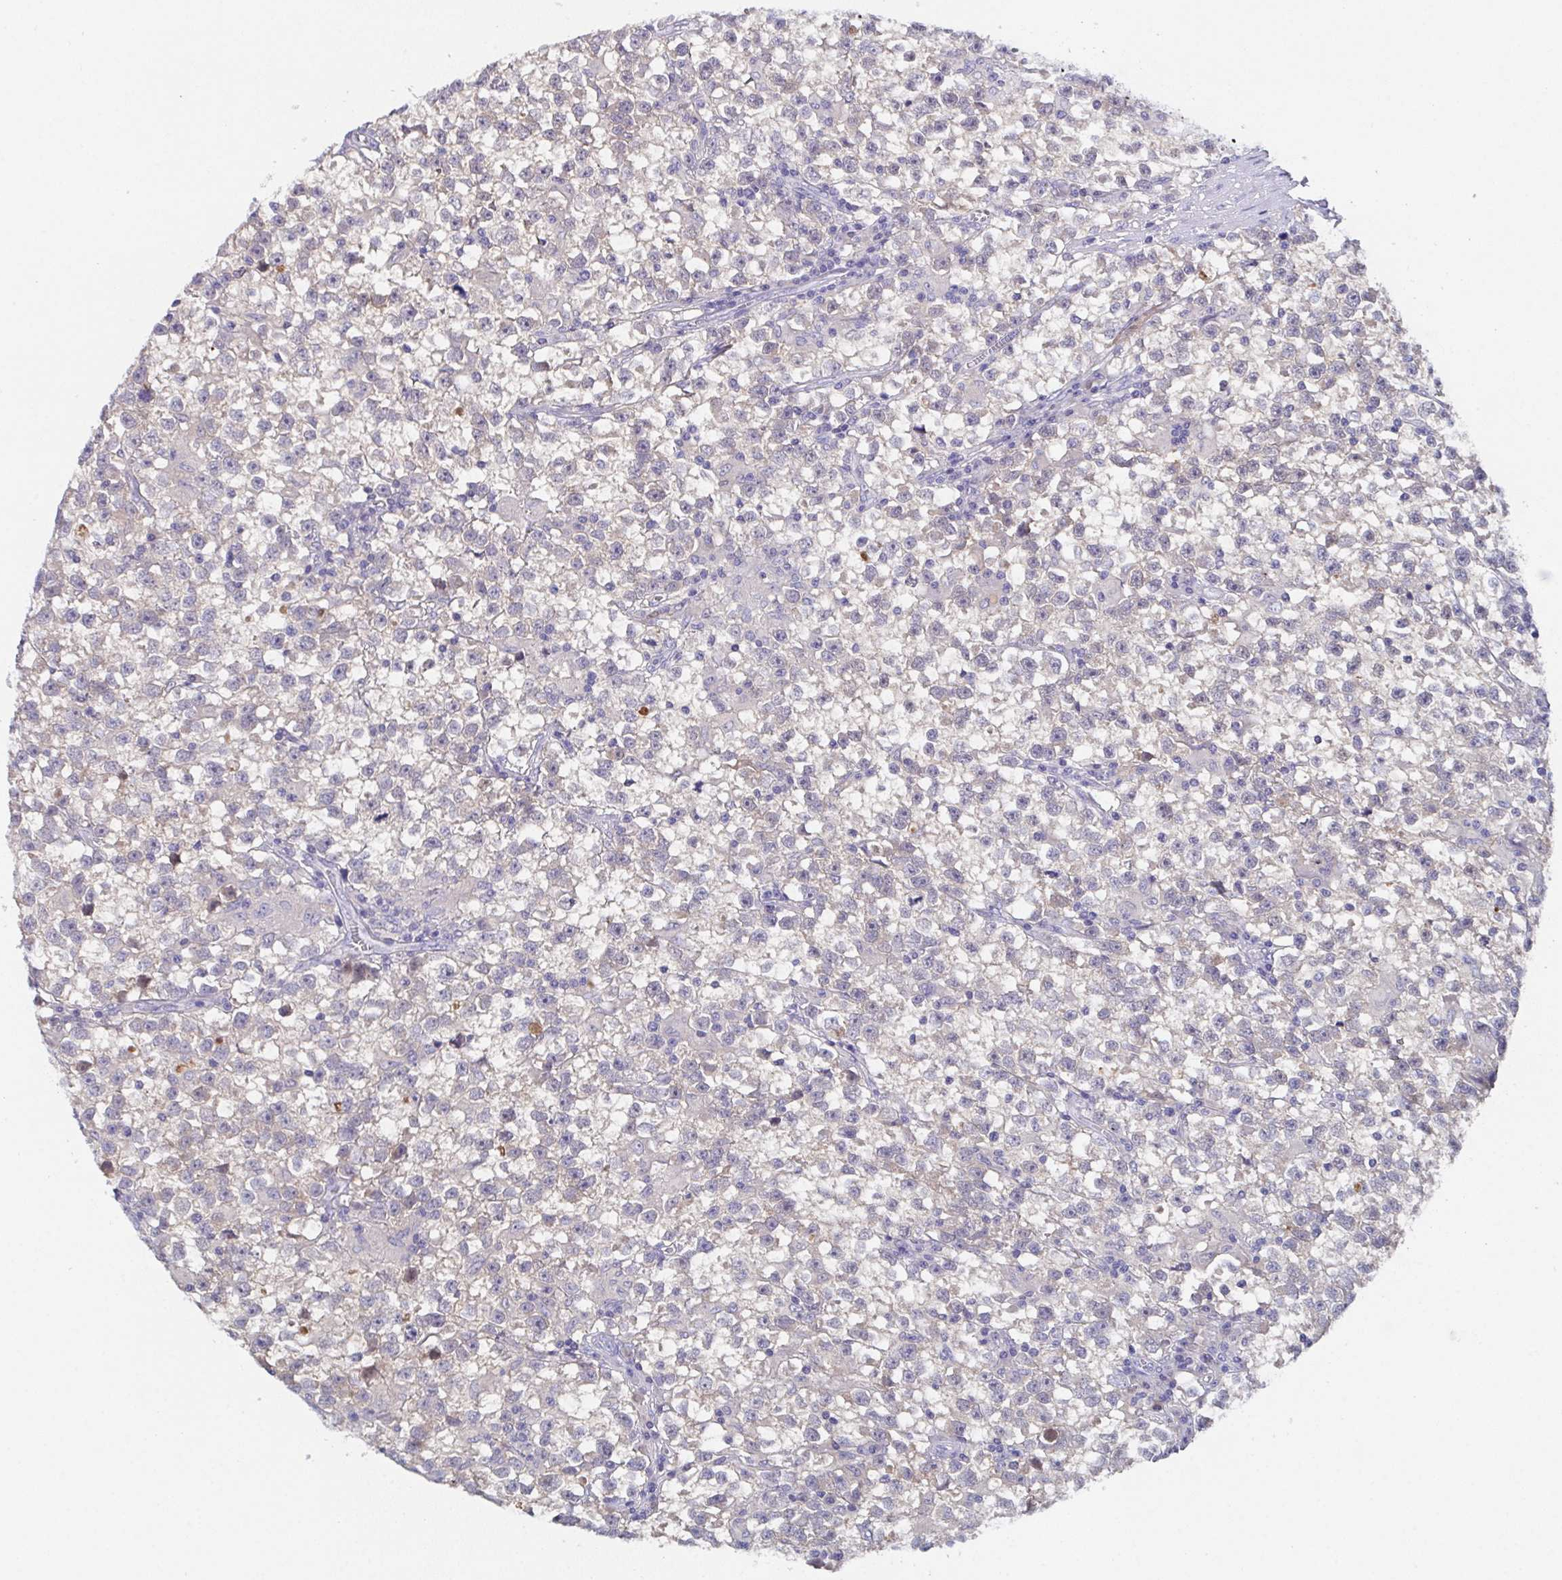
{"staining": {"intensity": "weak", "quantity": "<25%", "location": "cytoplasmic/membranous"}, "tissue": "testis cancer", "cell_type": "Tumor cells", "image_type": "cancer", "snomed": [{"axis": "morphology", "description": "Seminoma, NOS"}, {"axis": "topography", "description": "Testis"}], "caption": "The micrograph exhibits no staining of tumor cells in testis cancer. Brightfield microscopy of immunohistochemistry (IHC) stained with DAB (brown) and hematoxylin (blue), captured at high magnification.", "gene": "SSC4D", "patient": {"sex": "male", "age": 31}}